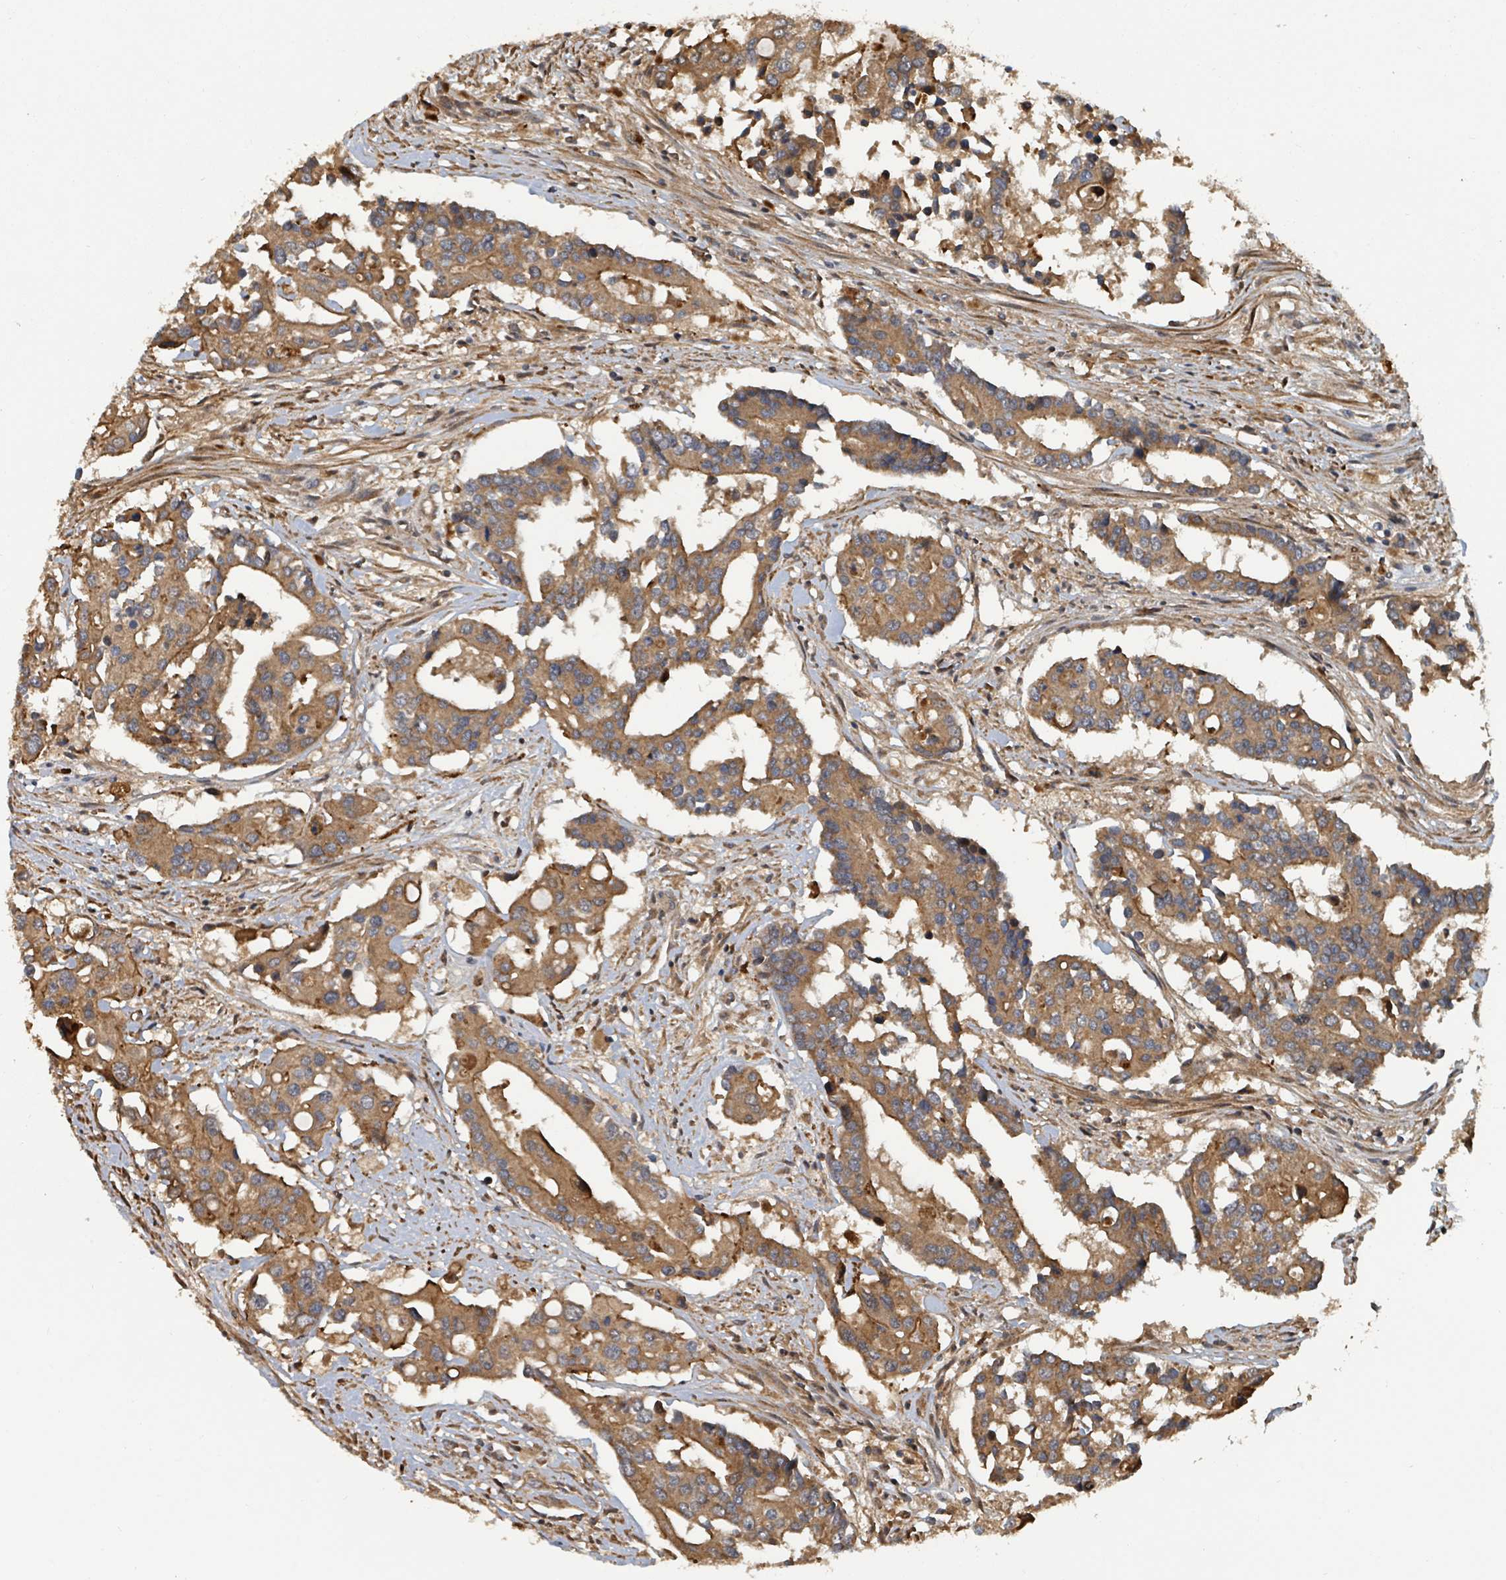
{"staining": {"intensity": "moderate", "quantity": ">75%", "location": "cytoplasmic/membranous"}, "tissue": "colorectal cancer", "cell_type": "Tumor cells", "image_type": "cancer", "snomed": [{"axis": "morphology", "description": "Adenocarcinoma, NOS"}, {"axis": "topography", "description": "Colon"}], "caption": "Protein analysis of adenocarcinoma (colorectal) tissue shows moderate cytoplasmic/membranous staining in approximately >75% of tumor cells.", "gene": "DPM1", "patient": {"sex": "male", "age": 77}}